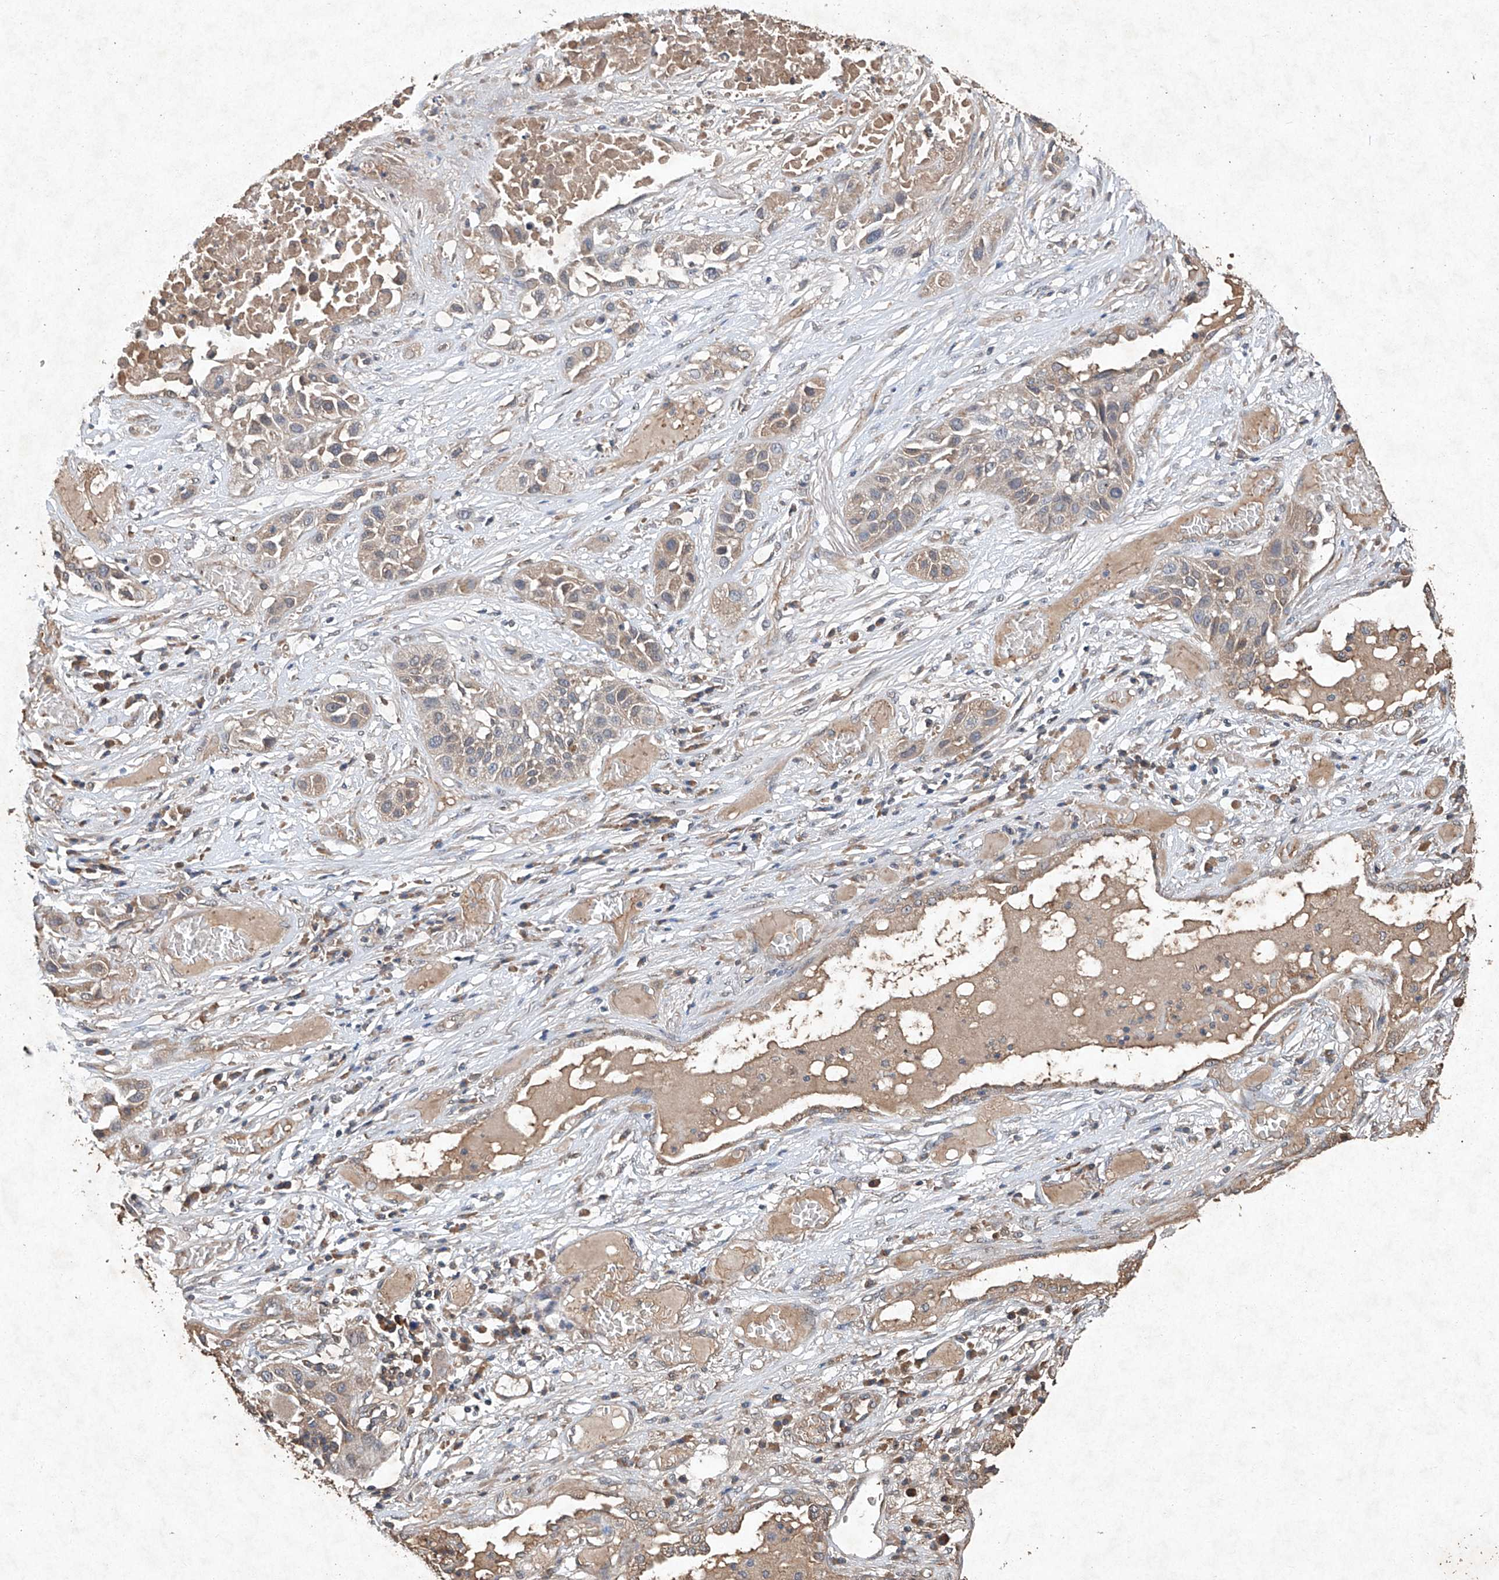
{"staining": {"intensity": "negative", "quantity": "none", "location": "none"}, "tissue": "lung cancer", "cell_type": "Tumor cells", "image_type": "cancer", "snomed": [{"axis": "morphology", "description": "Squamous cell carcinoma, NOS"}, {"axis": "topography", "description": "Lung"}], "caption": "Immunohistochemistry histopathology image of neoplastic tissue: lung cancer (squamous cell carcinoma) stained with DAB (3,3'-diaminobenzidine) demonstrates no significant protein staining in tumor cells. (DAB (3,3'-diaminobenzidine) IHC with hematoxylin counter stain).", "gene": "STK3", "patient": {"sex": "male", "age": 71}}